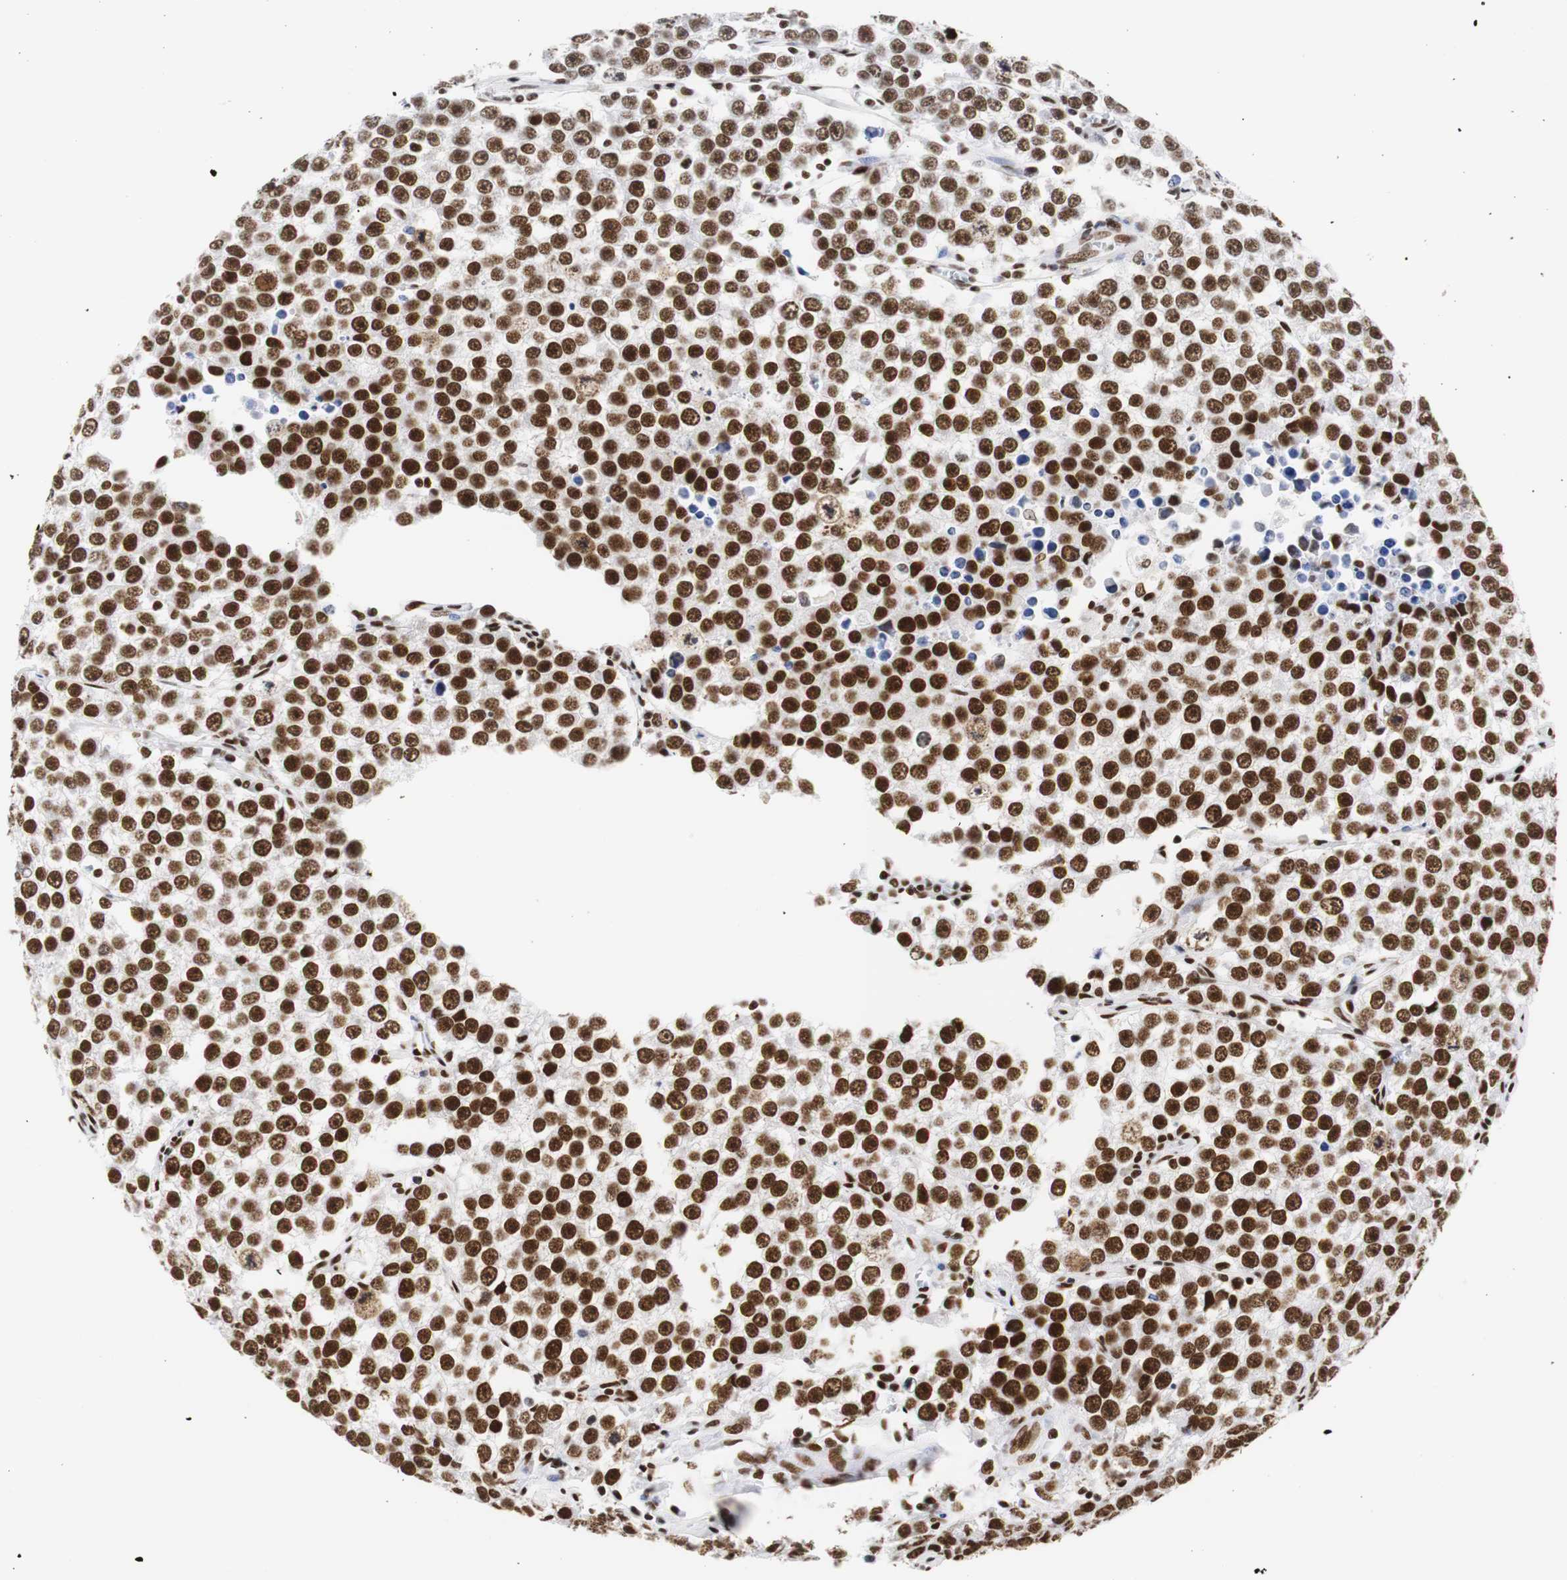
{"staining": {"intensity": "strong", "quantity": ">75%", "location": "nuclear"}, "tissue": "testis cancer", "cell_type": "Tumor cells", "image_type": "cancer", "snomed": [{"axis": "morphology", "description": "Seminoma, NOS"}, {"axis": "morphology", "description": "Carcinoma, Embryonal, NOS"}, {"axis": "topography", "description": "Testis"}], "caption": "Strong nuclear protein expression is appreciated in approximately >75% of tumor cells in embryonal carcinoma (testis).", "gene": "HNRNPH2", "patient": {"sex": "male", "age": 52}}